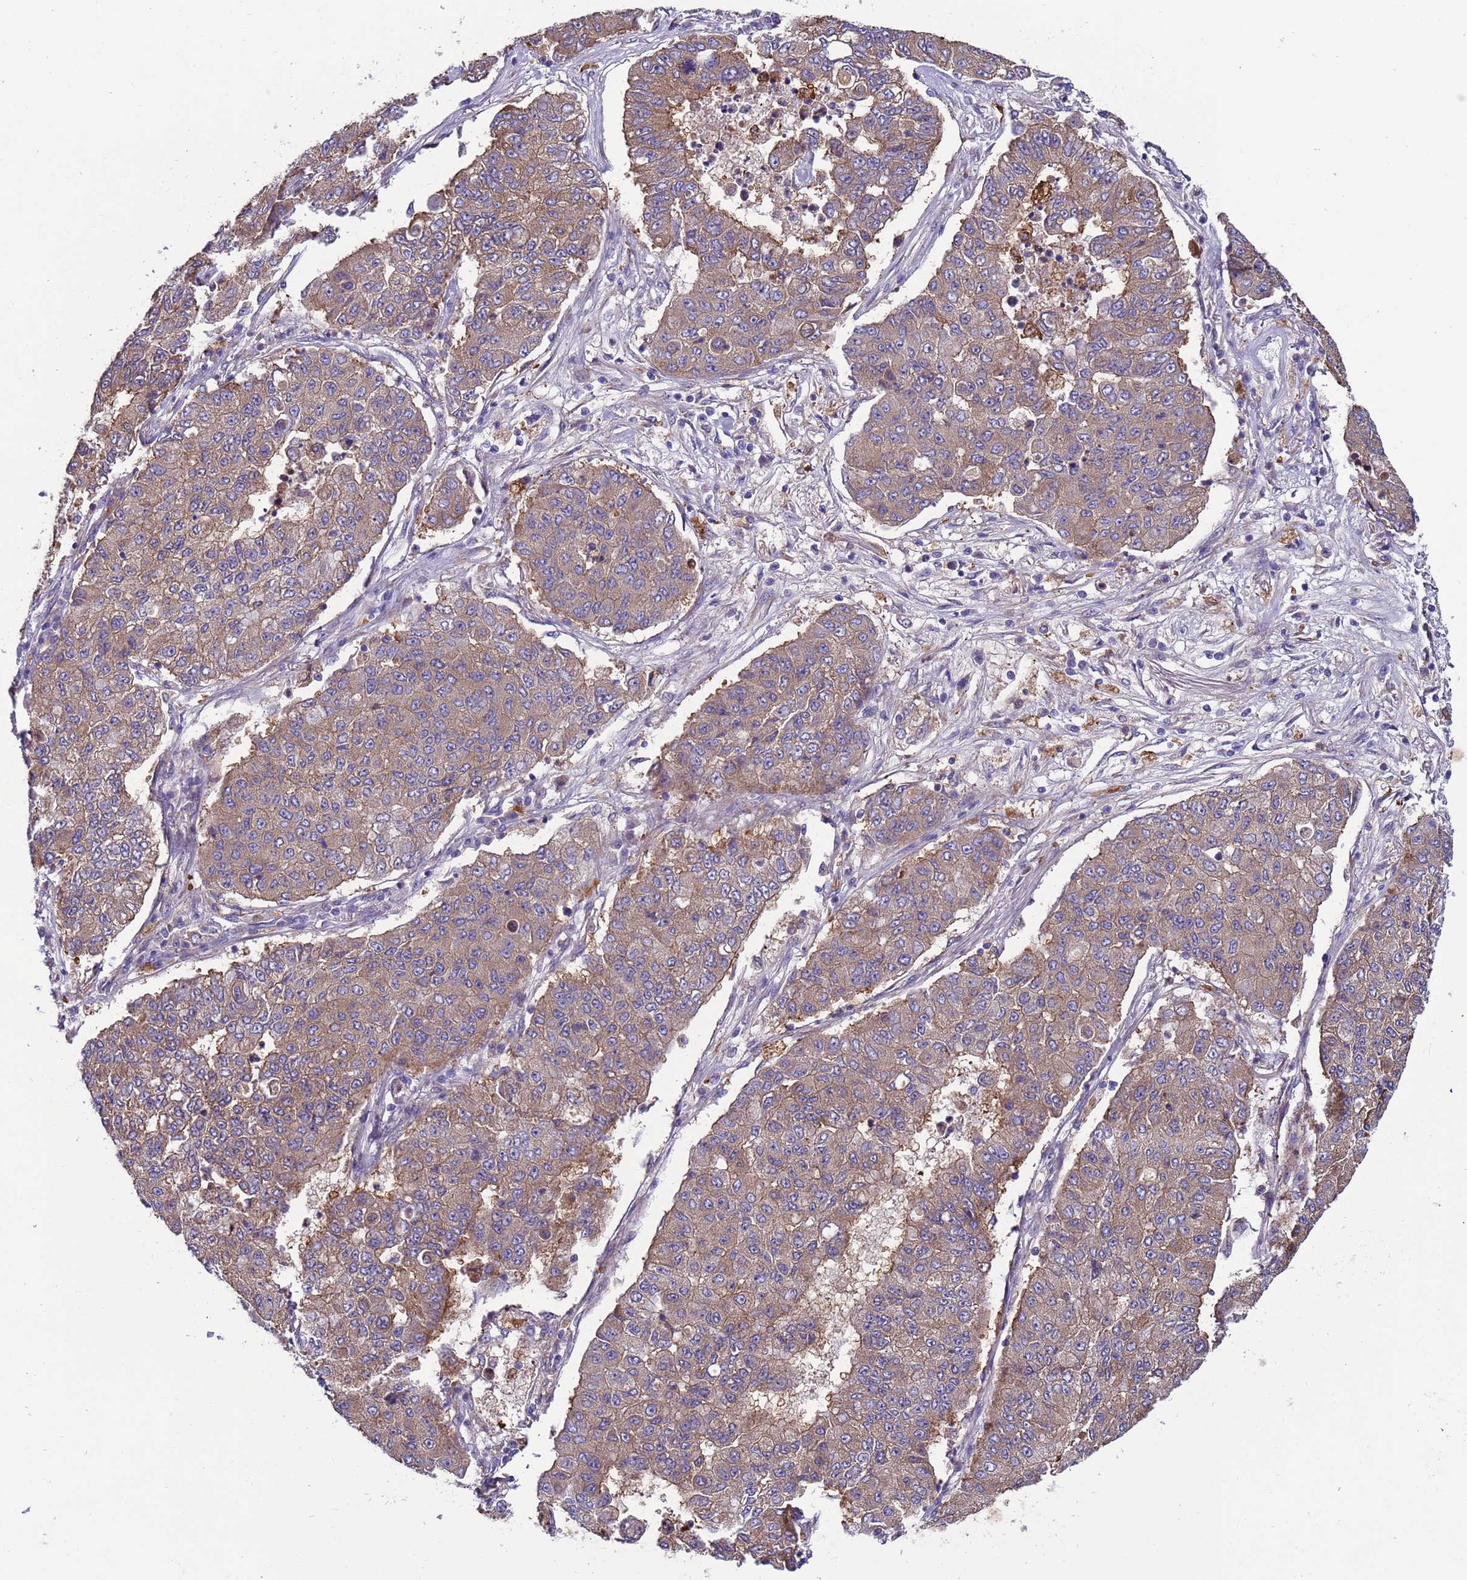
{"staining": {"intensity": "weak", "quantity": ">75%", "location": "cytoplasmic/membranous"}, "tissue": "lung cancer", "cell_type": "Tumor cells", "image_type": "cancer", "snomed": [{"axis": "morphology", "description": "Squamous cell carcinoma, NOS"}, {"axis": "topography", "description": "Lung"}], "caption": "IHC histopathology image of neoplastic tissue: lung squamous cell carcinoma stained using immunohistochemistry demonstrates low levels of weak protein expression localized specifically in the cytoplasmic/membranous of tumor cells, appearing as a cytoplasmic/membranous brown color.", "gene": "PAQR7", "patient": {"sex": "male", "age": 74}}